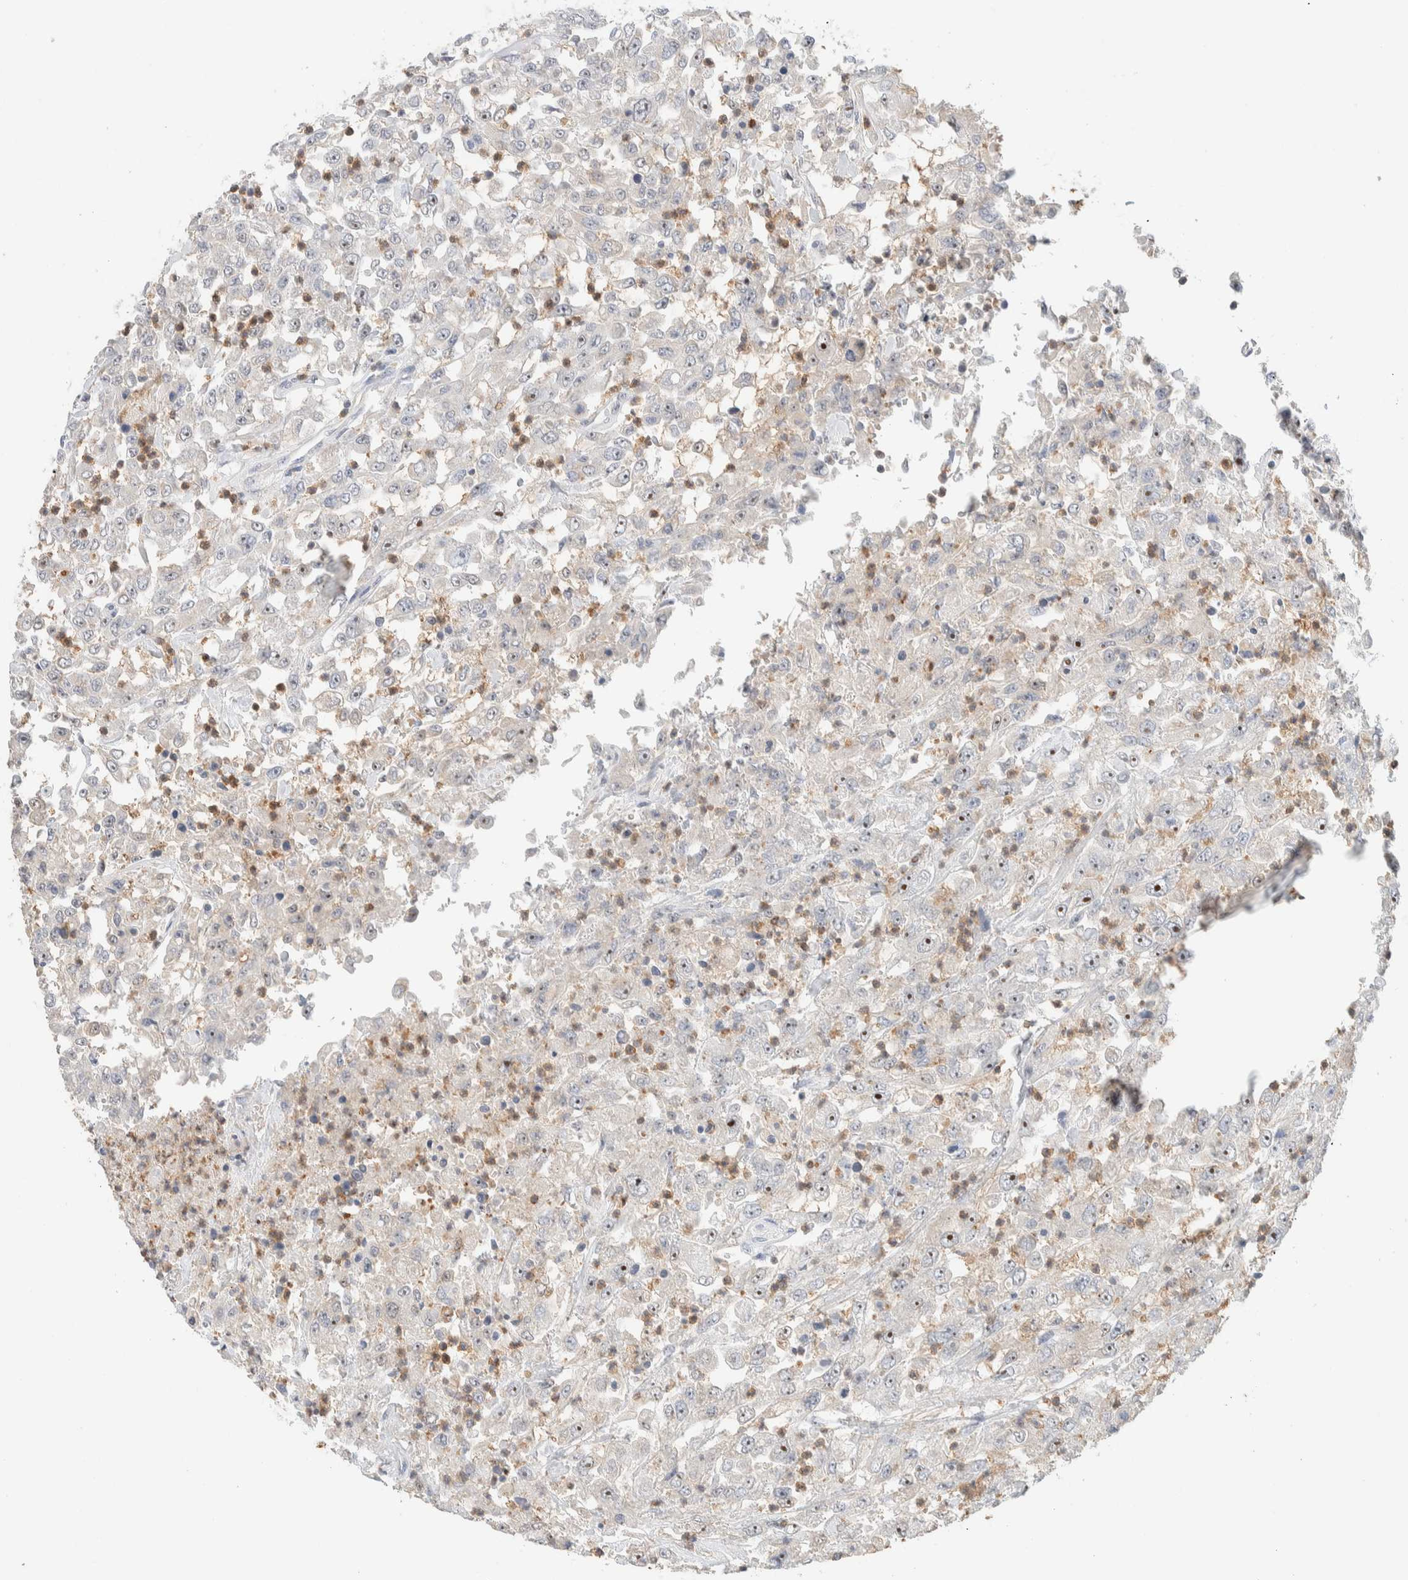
{"staining": {"intensity": "moderate", "quantity": "<25%", "location": "nuclear"}, "tissue": "urothelial cancer", "cell_type": "Tumor cells", "image_type": "cancer", "snomed": [{"axis": "morphology", "description": "Urothelial carcinoma, High grade"}, {"axis": "topography", "description": "Urinary bladder"}], "caption": "High-magnification brightfield microscopy of urothelial carcinoma (high-grade) stained with DAB (brown) and counterstained with hematoxylin (blue). tumor cells exhibit moderate nuclear positivity is appreciated in approximately<25% of cells.", "gene": "HDHD3", "patient": {"sex": "male", "age": 46}}